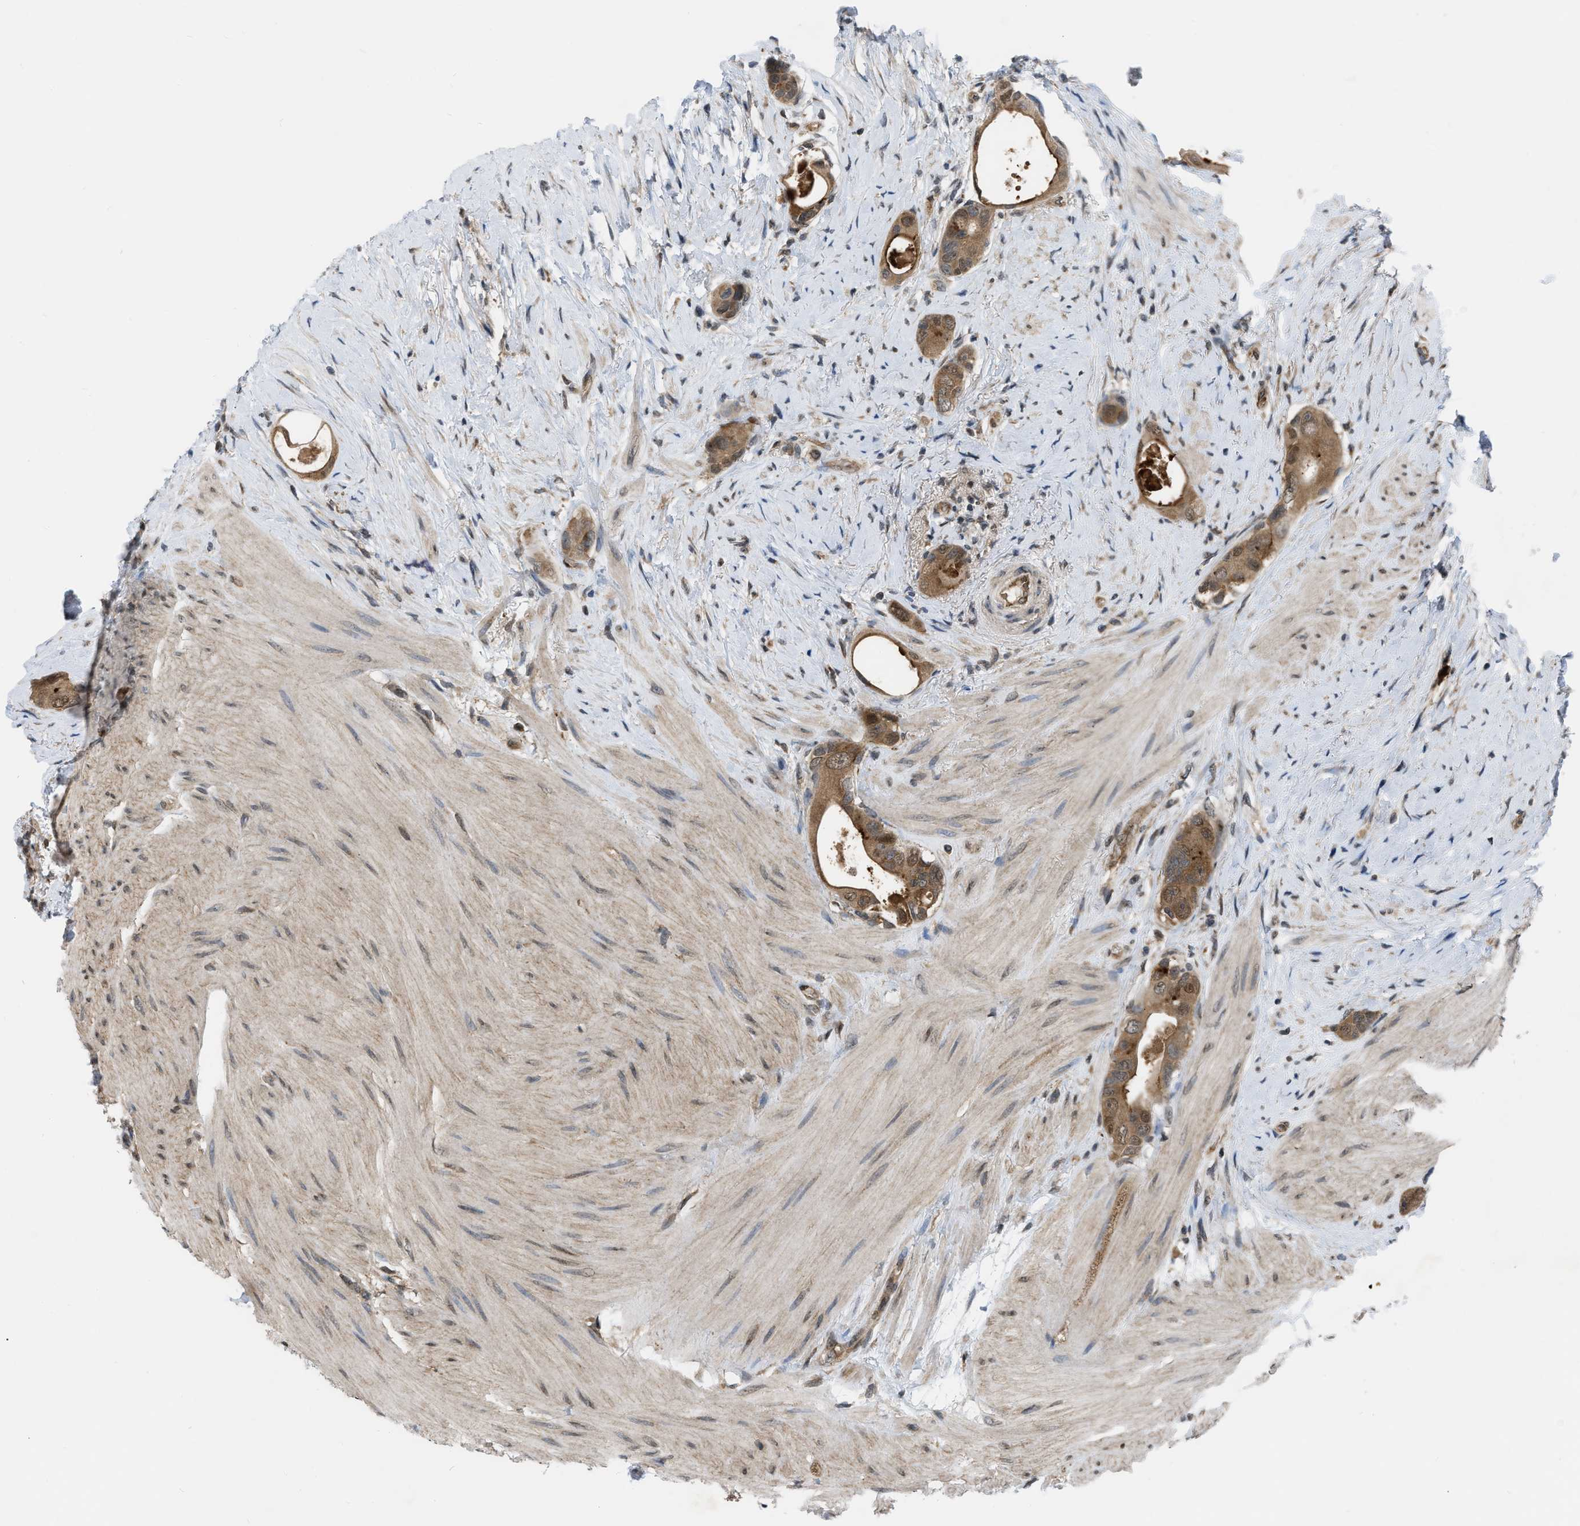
{"staining": {"intensity": "moderate", "quantity": ">75%", "location": "cytoplasmic/membranous"}, "tissue": "colorectal cancer", "cell_type": "Tumor cells", "image_type": "cancer", "snomed": [{"axis": "morphology", "description": "Adenocarcinoma, NOS"}, {"axis": "topography", "description": "Rectum"}], "caption": "Immunohistochemical staining of human colorectal cancer (adenocarcinoma) demonstrates medium levels of moderate cytoplasmic/membranous positivity in about >75% of tumor cells.", "gene": "BCL7C", "patient": {"sex": "male", "age": 51}}